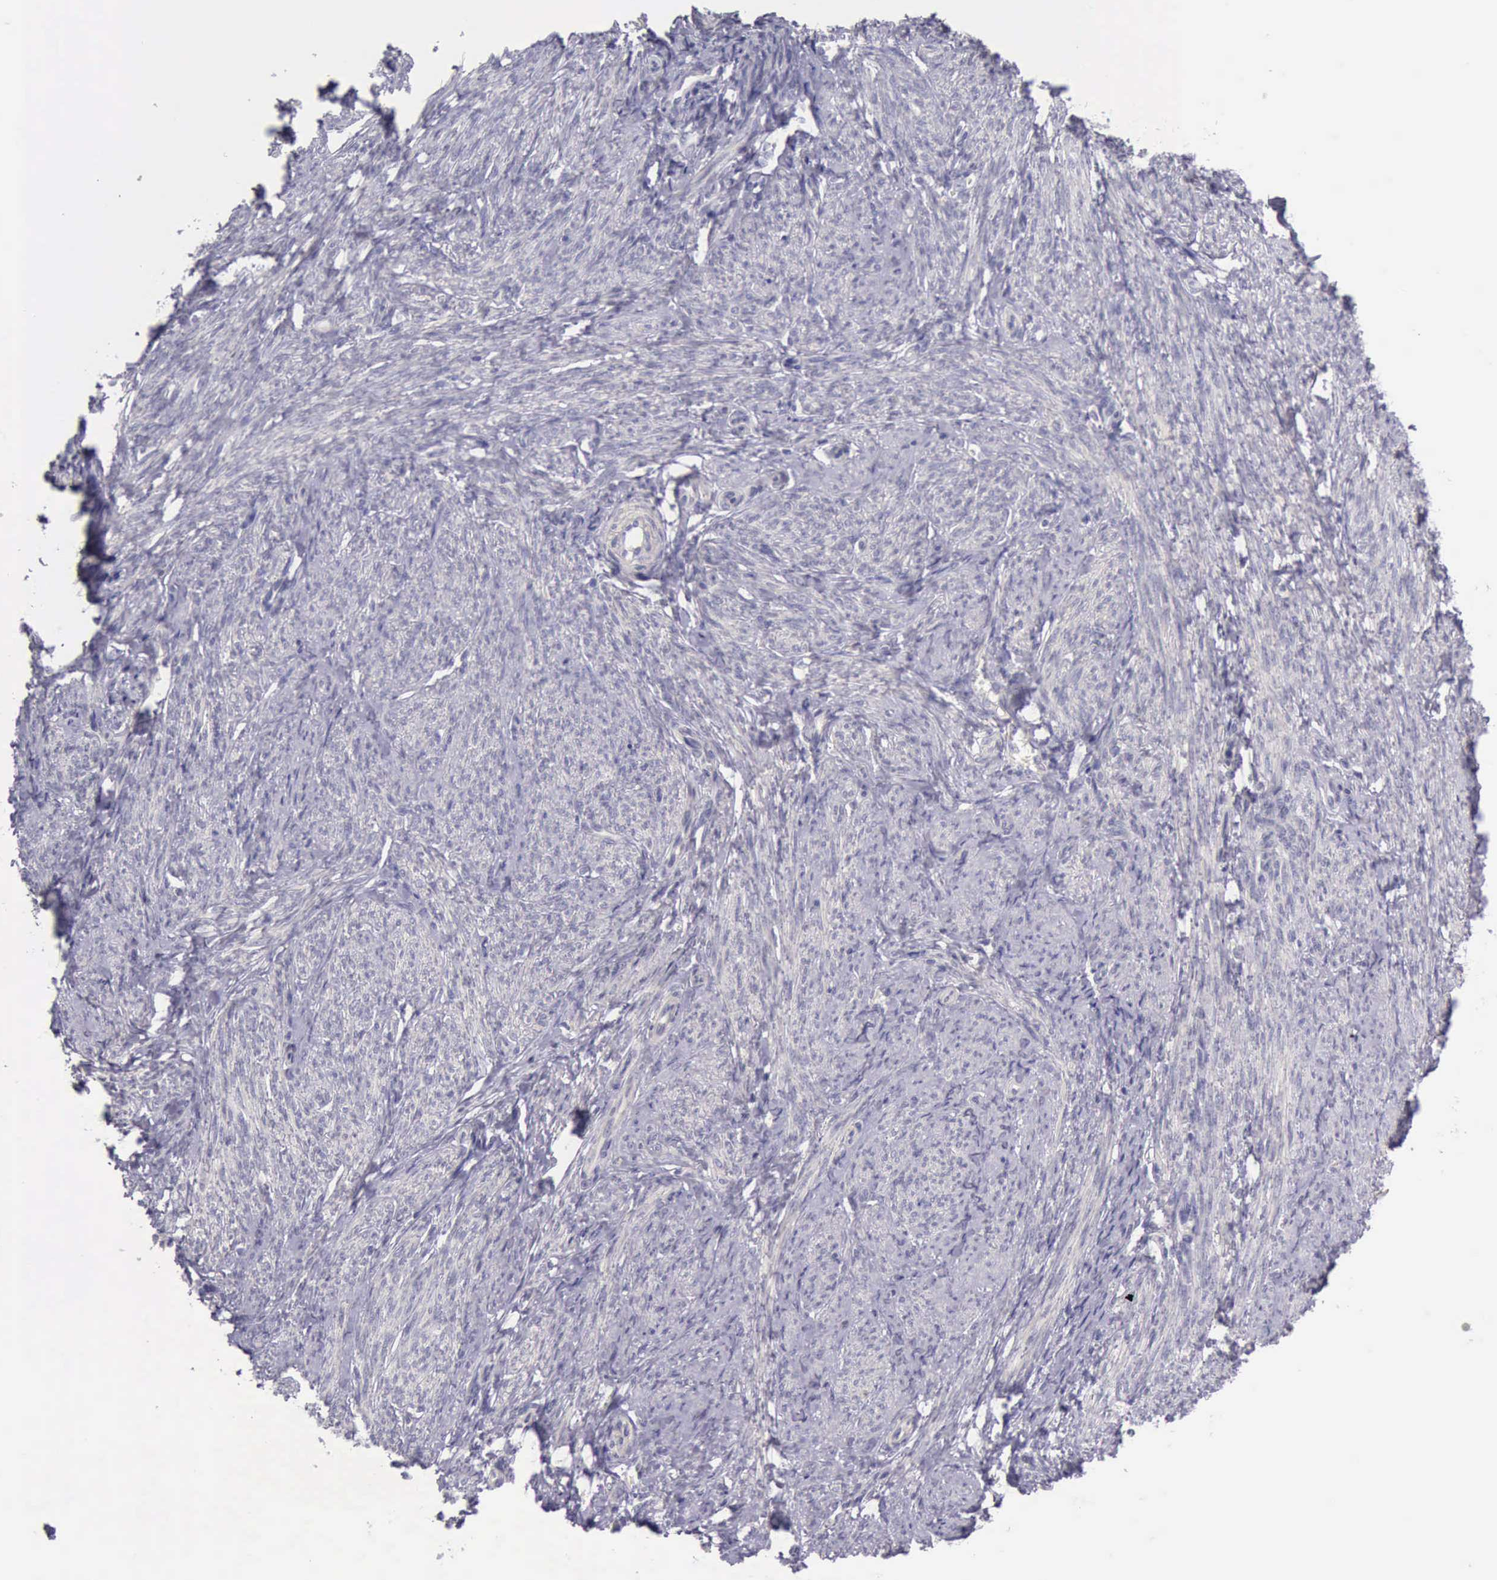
{"staining": {"intensity": "negative", "quantity": "none", "location": "none"}, "tissue": "smooth muscle", "cell_type": "Smooth muscle cells", "image_type": "normal", "snomed": [{"axis": "morphology", "description": "Normal tissue, NOS"}, {"axis": "topography", "description": "Smooth muscle"}, {"axis": "topography", "description": "Cervix"}], "caption": "This is a micrograph of IHC staining of normal smooth muscle, which shows no staining in smooth muscle cells.", "gene": "ARNT2", "patient": {"sex": "female", "age": 70}}